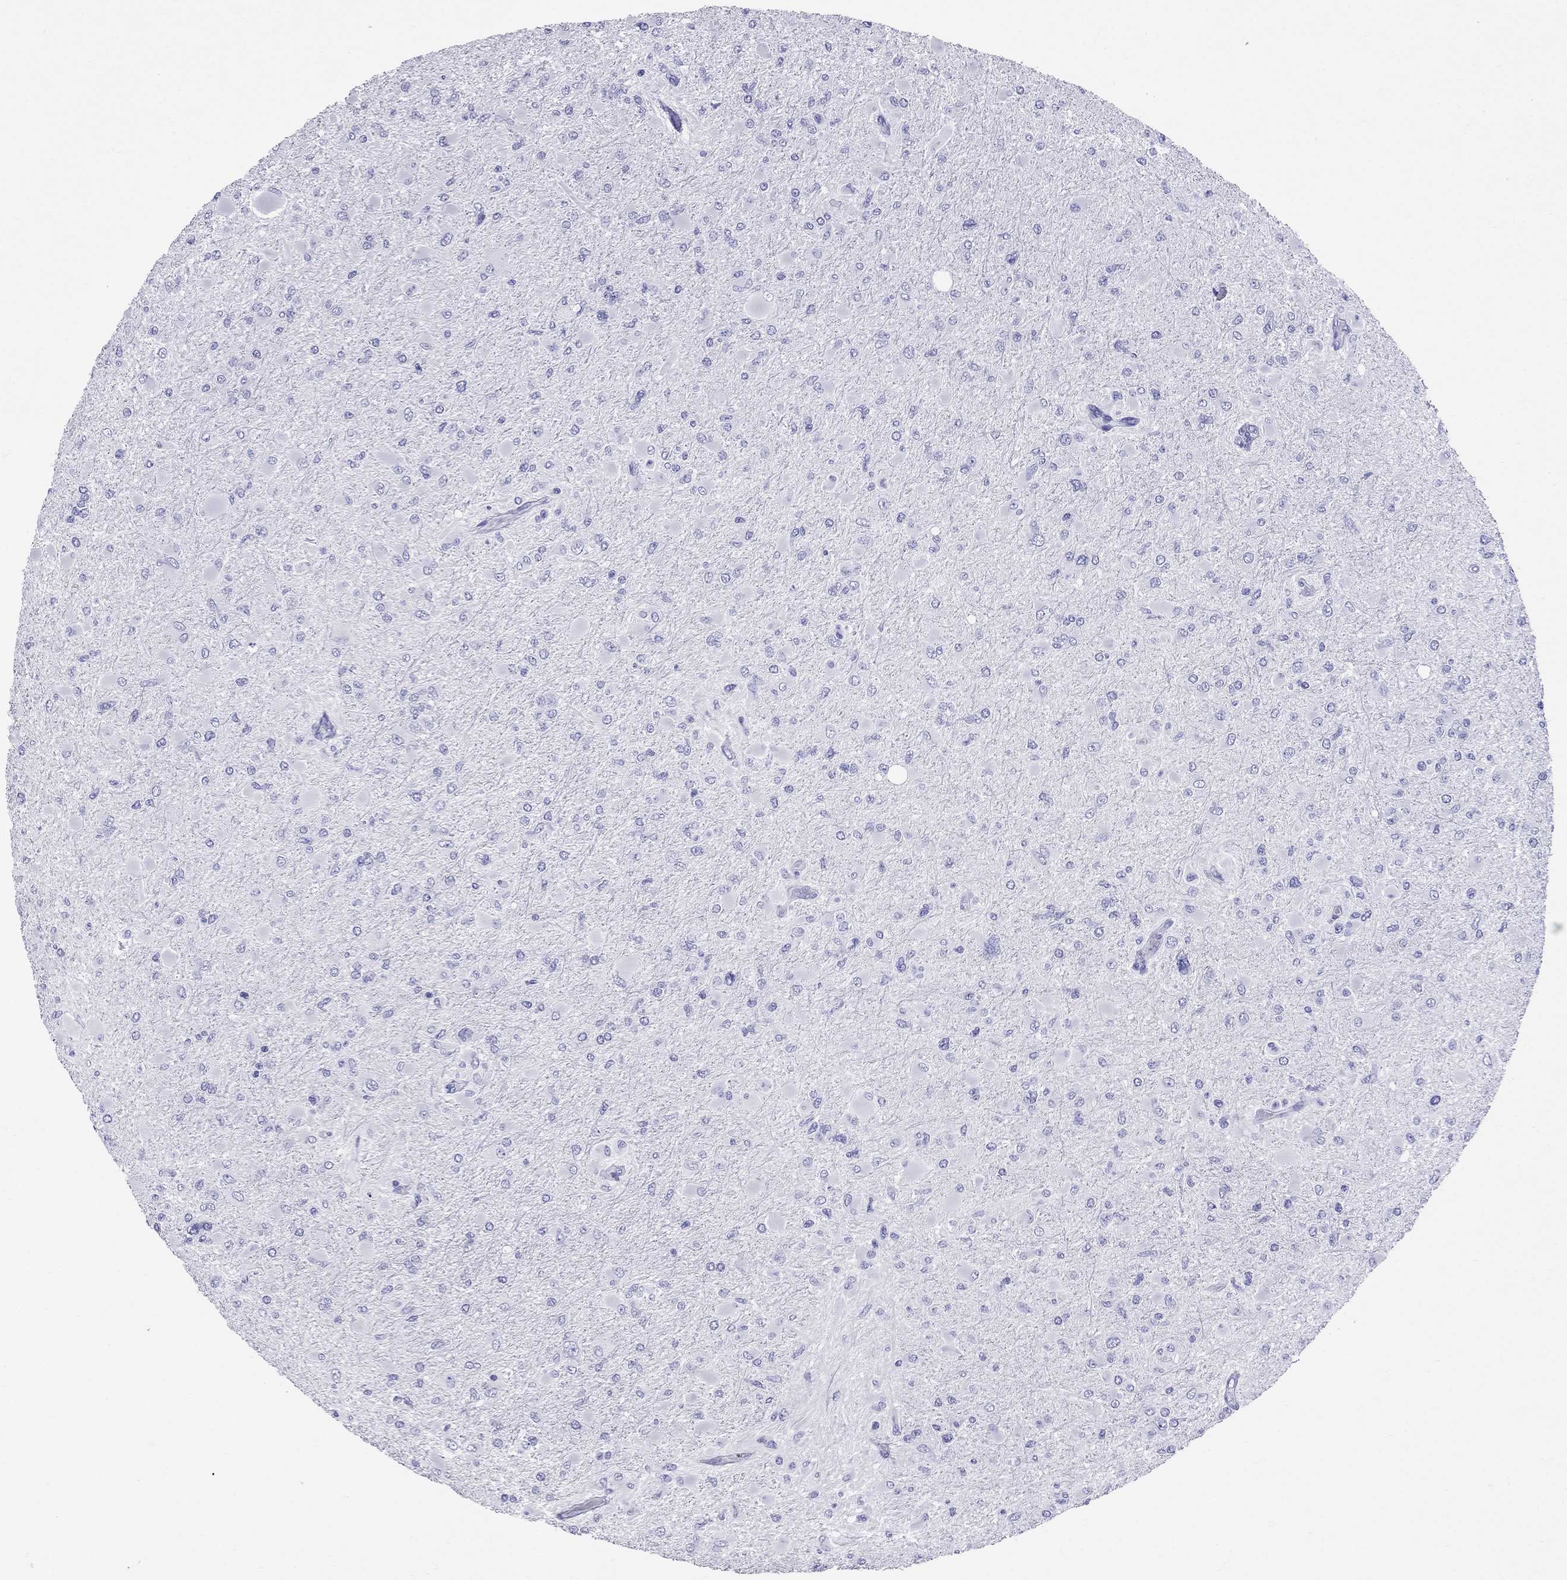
{"staining": {"intensity": "negative", "quantity": "none", "location": "none"}, "tissue": "glioma", "cell_type": "Tumor cells", "image_type": "cancer", "snomed": [{"axis": "morphology", "description": "Glioma, malignant, High grade"}, {"axis": "topography", "description": "Cerebral cortex"}], "caption": "There is no significant expression in tumor cells of malignant glioma (high-grade). (DAB (3,3'-diaminobenzidine) IHC, high magnification).", "gene": "AVPR1B", "patient": {"sex": "female", "age": 36}}